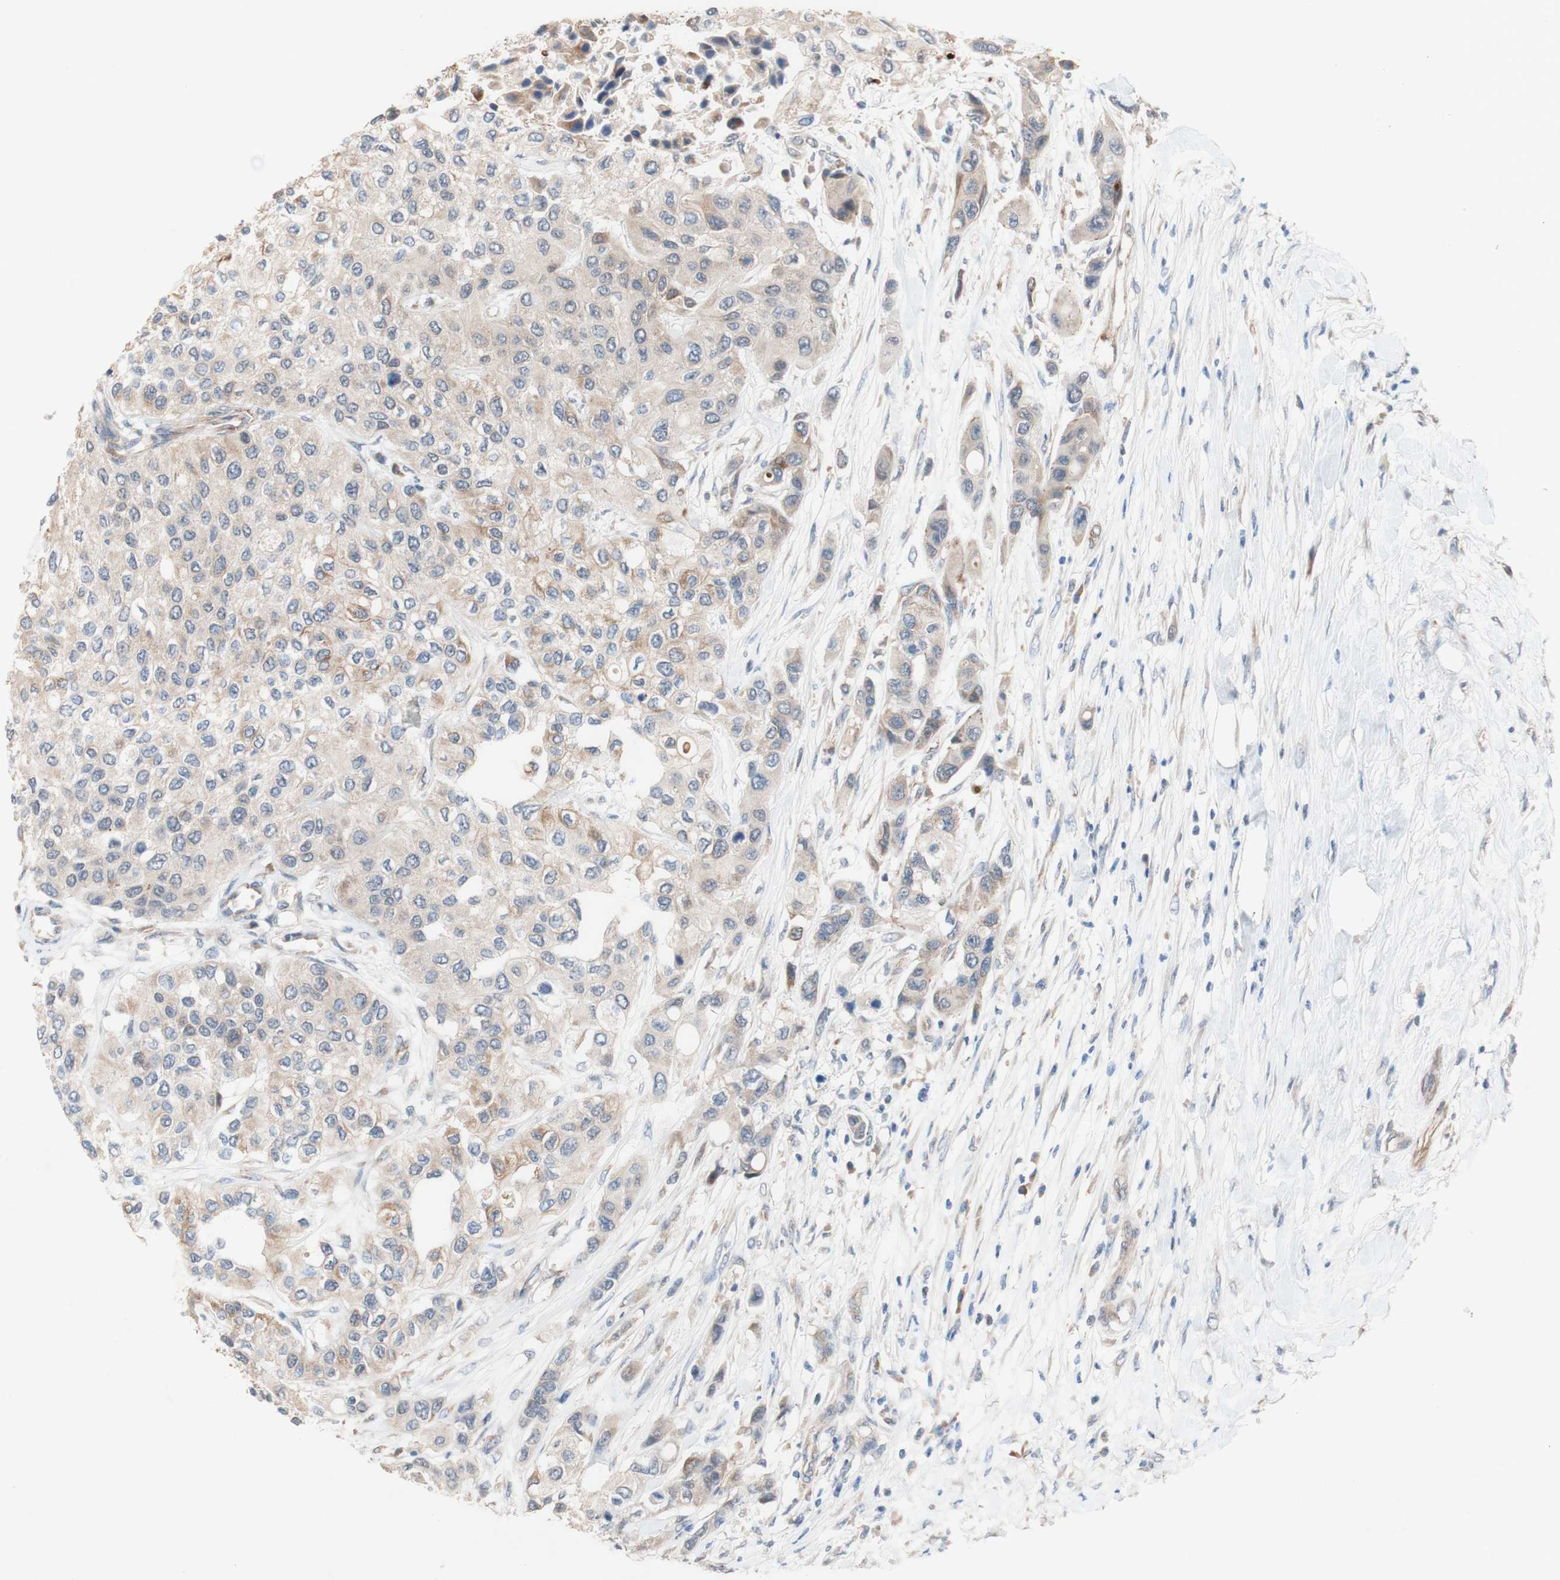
{"staining": {"intensity": "weak", "quantity": ">75%", "location": "cytoplasmic/membranous"}, "tissue": "urothelial cancer", "cell_type": "Tumor cells", "image_type": "cancer", "snomed": [{"axis": "morphology", "description": "Urothelial carcinoma, High grade"}, {"axis": "topography", "description": "Urinary bladder"}], "caption": "The immunohistochemical stain highlights weak cytoplasmic/membranous expression in tumor cells of urothelial carcinoma (high-grade) tissue. The staining was performed using DAB (3,3'-diaminobenzidine) to visualize the protein expression in brown, while the nuclei were stained in blue with hematoxylin (Magnification: 20x).", "gene": "PDGFB", "patient": {"sex": "female", "age": 56}}